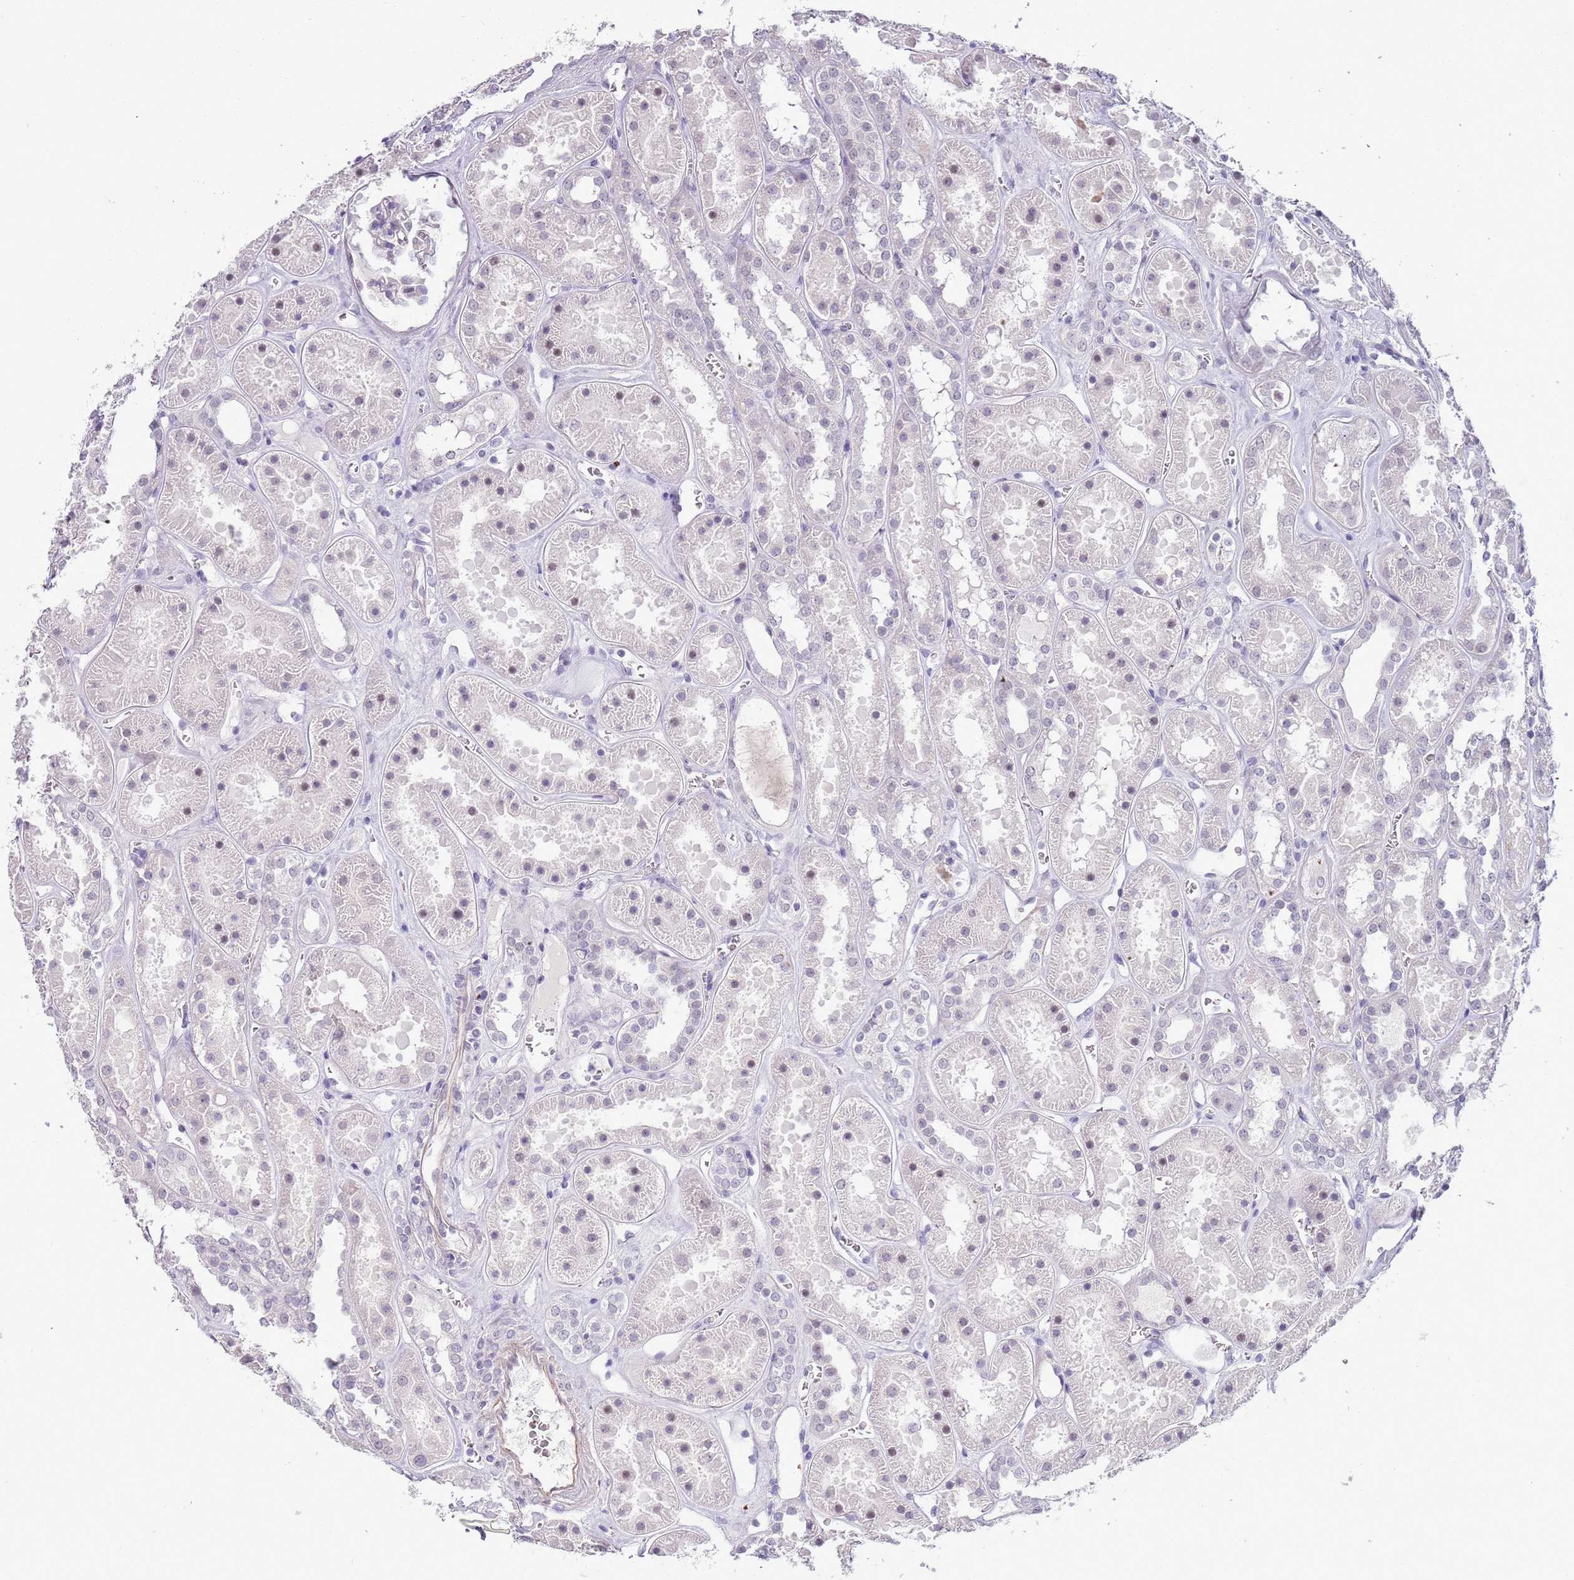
{"staining": {"intensity": "negative", "quantity": "none", "location": "none"}, "tissue": "kidney", "cell_type": "Cells in glomeruli", "image_type": "normal", "snomed": [{"axis": "morphology", "description": "Normal tissue, NOS"}, {"axis": "topography", "description": "Kidney"}], "caption": "DAB immunohistochemical staining of unremarkable human kidney demonstrates no significant positivity in cells in glomeruli.", "gene": "ENSG00000271254", "patient": {"sex": "female", "age": 41}}